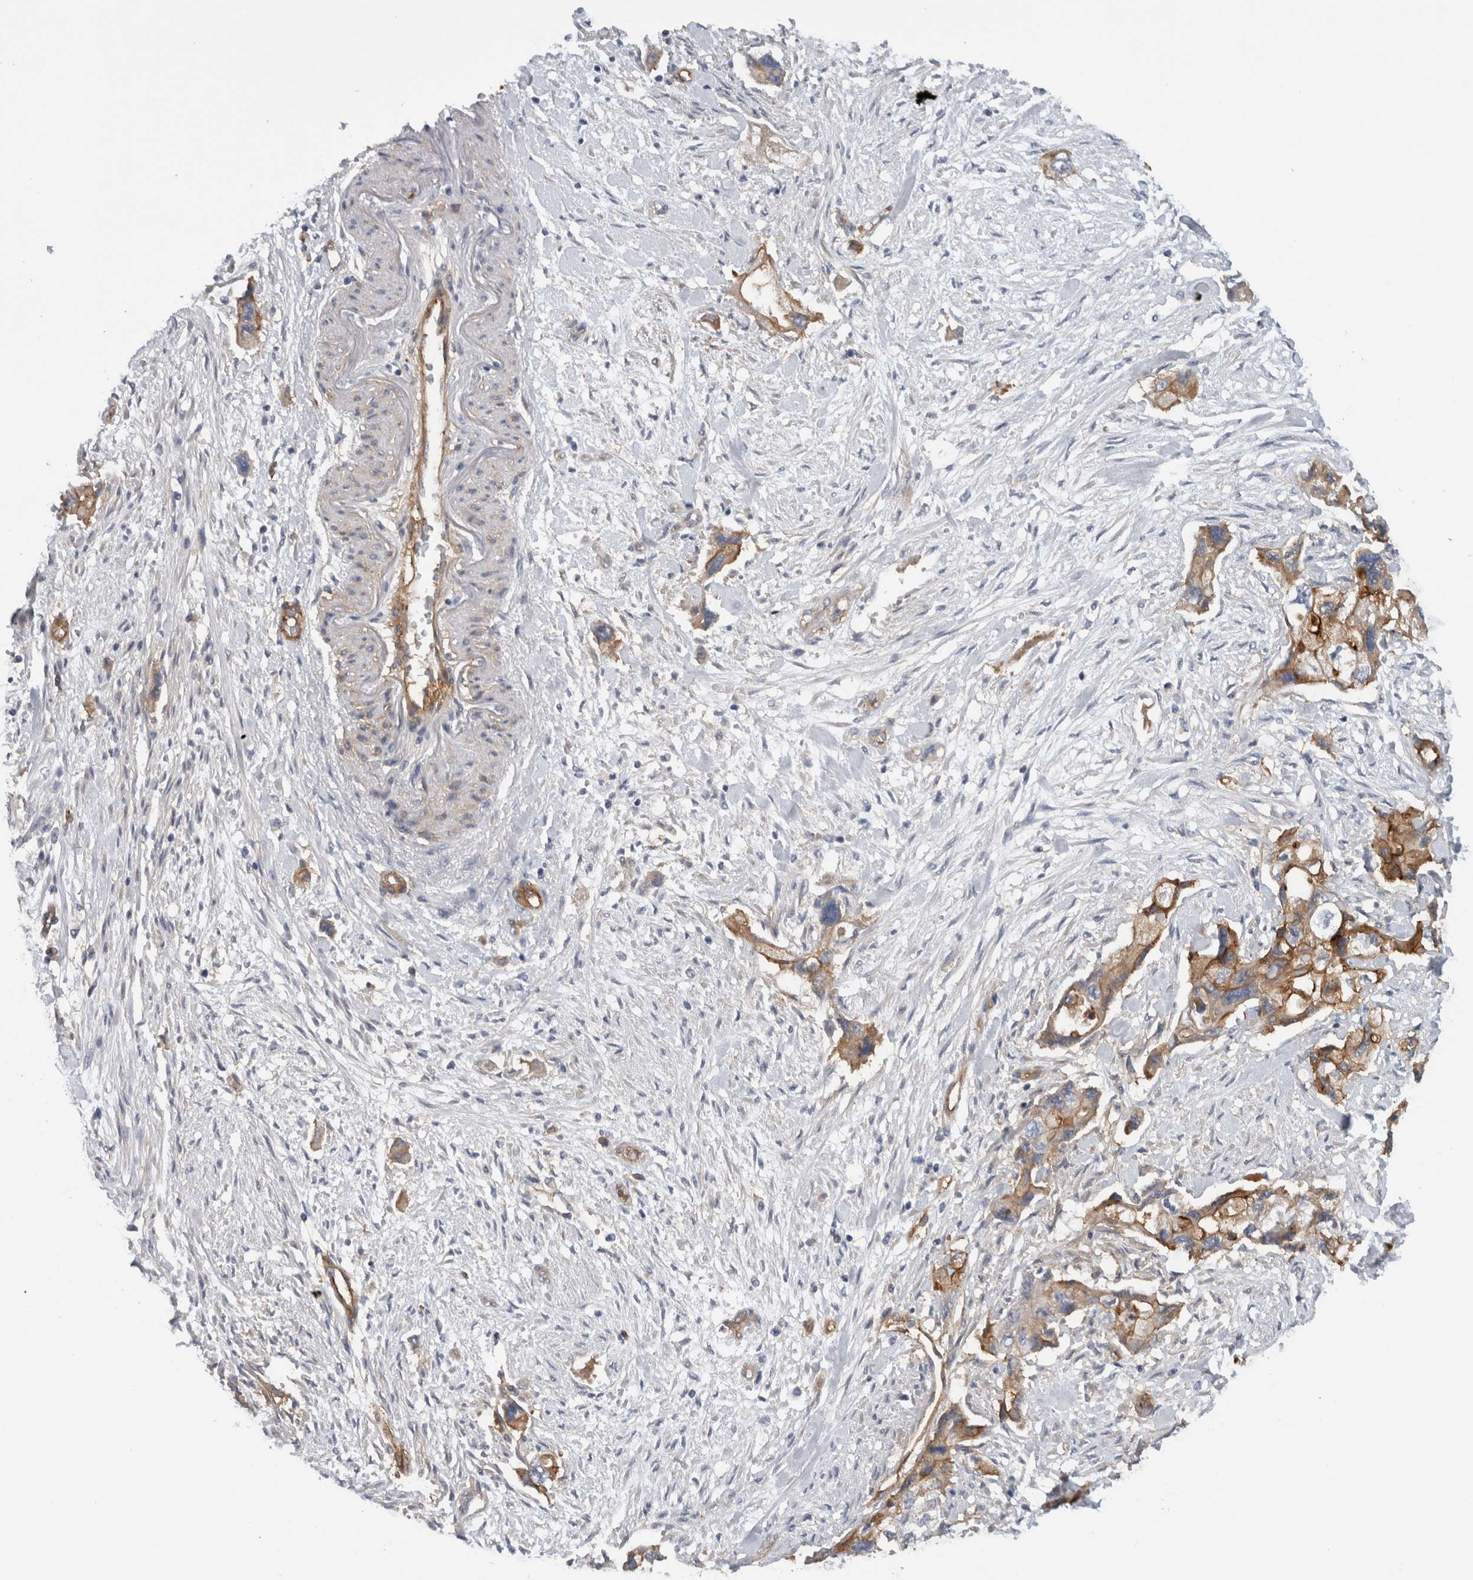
{"staining": {"intensity": "moderate", "quantity": ">75%", "location": "cytoplasmic/membranous"}, "tissue": "pancreatic cancer", "cell_type": "Tumor cells", "image_type": "cancer", "snomed": [{"axis": "morphology", "description": "Adenocarcinoma, NOS"}, {"axis": "topography", "description": "Pancreas"}], "caption": "Immunohistochemical staining of adenocarcinoma (pancreatic) shows moderate cytoplasmic/membranous protein staining in approximately >75% of tumor cells.", "gene": "CD59", "patient": {"sex": "female", "age": 73}}